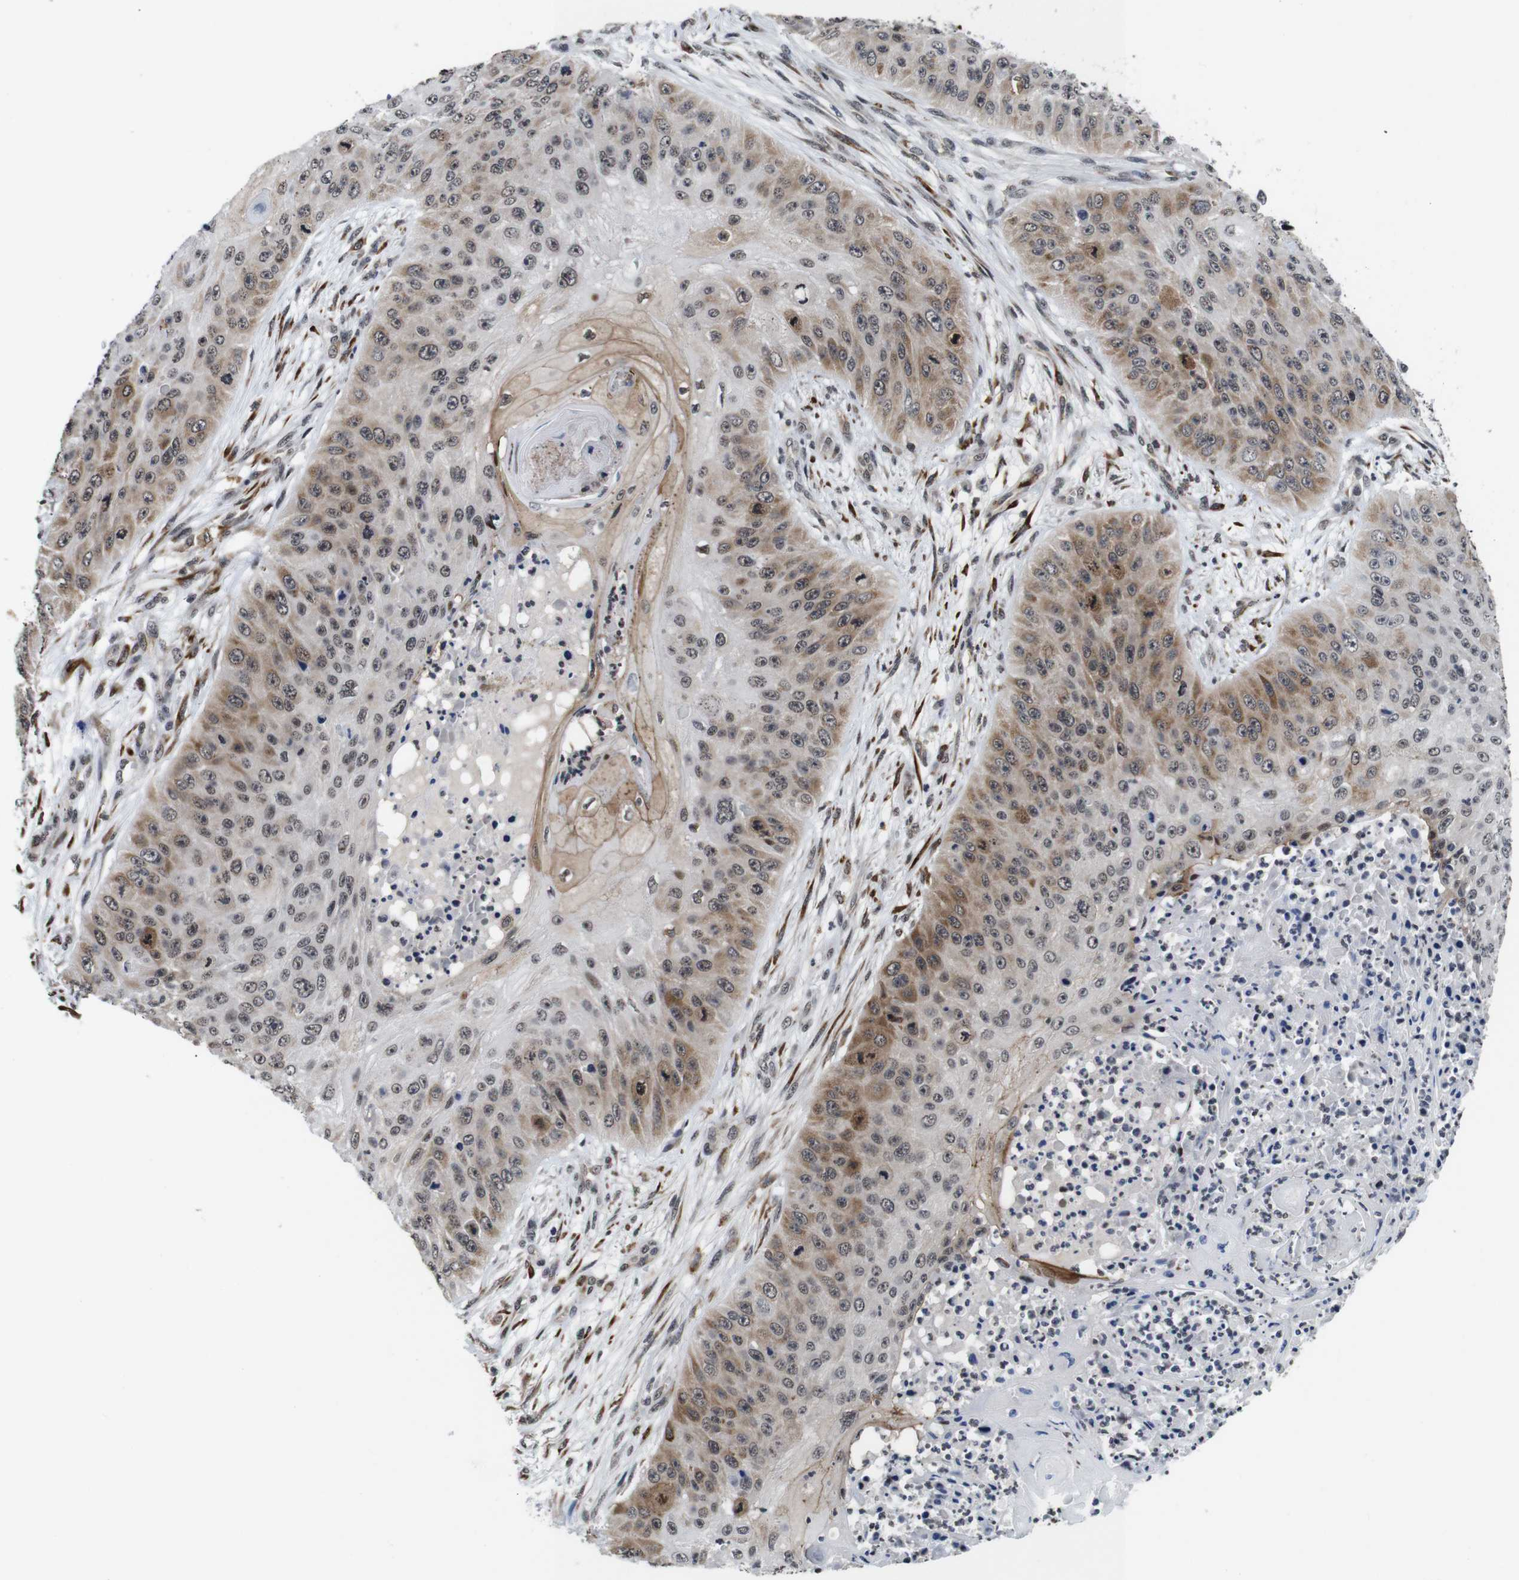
{"staining": {"intensity": "moderate", "quantity": "25%-75%", "location": "cytoplasmic/membranous,nuclear"}, "tissue": "skin cancer", "cell_type": "Tumor cells", "image_type": "cancer", "snomed": [{"axis": "morphology", "description": "Squamous cell carcinoma, NOS"}, {"axis": "topography", "description": "Skin"}], "caption": "Skin cancer stained with a protein marker demonstrates moderate staining in tumor cells.", "gene": "EIF4G1", "patient": {"sex": "female", "age": 80}}